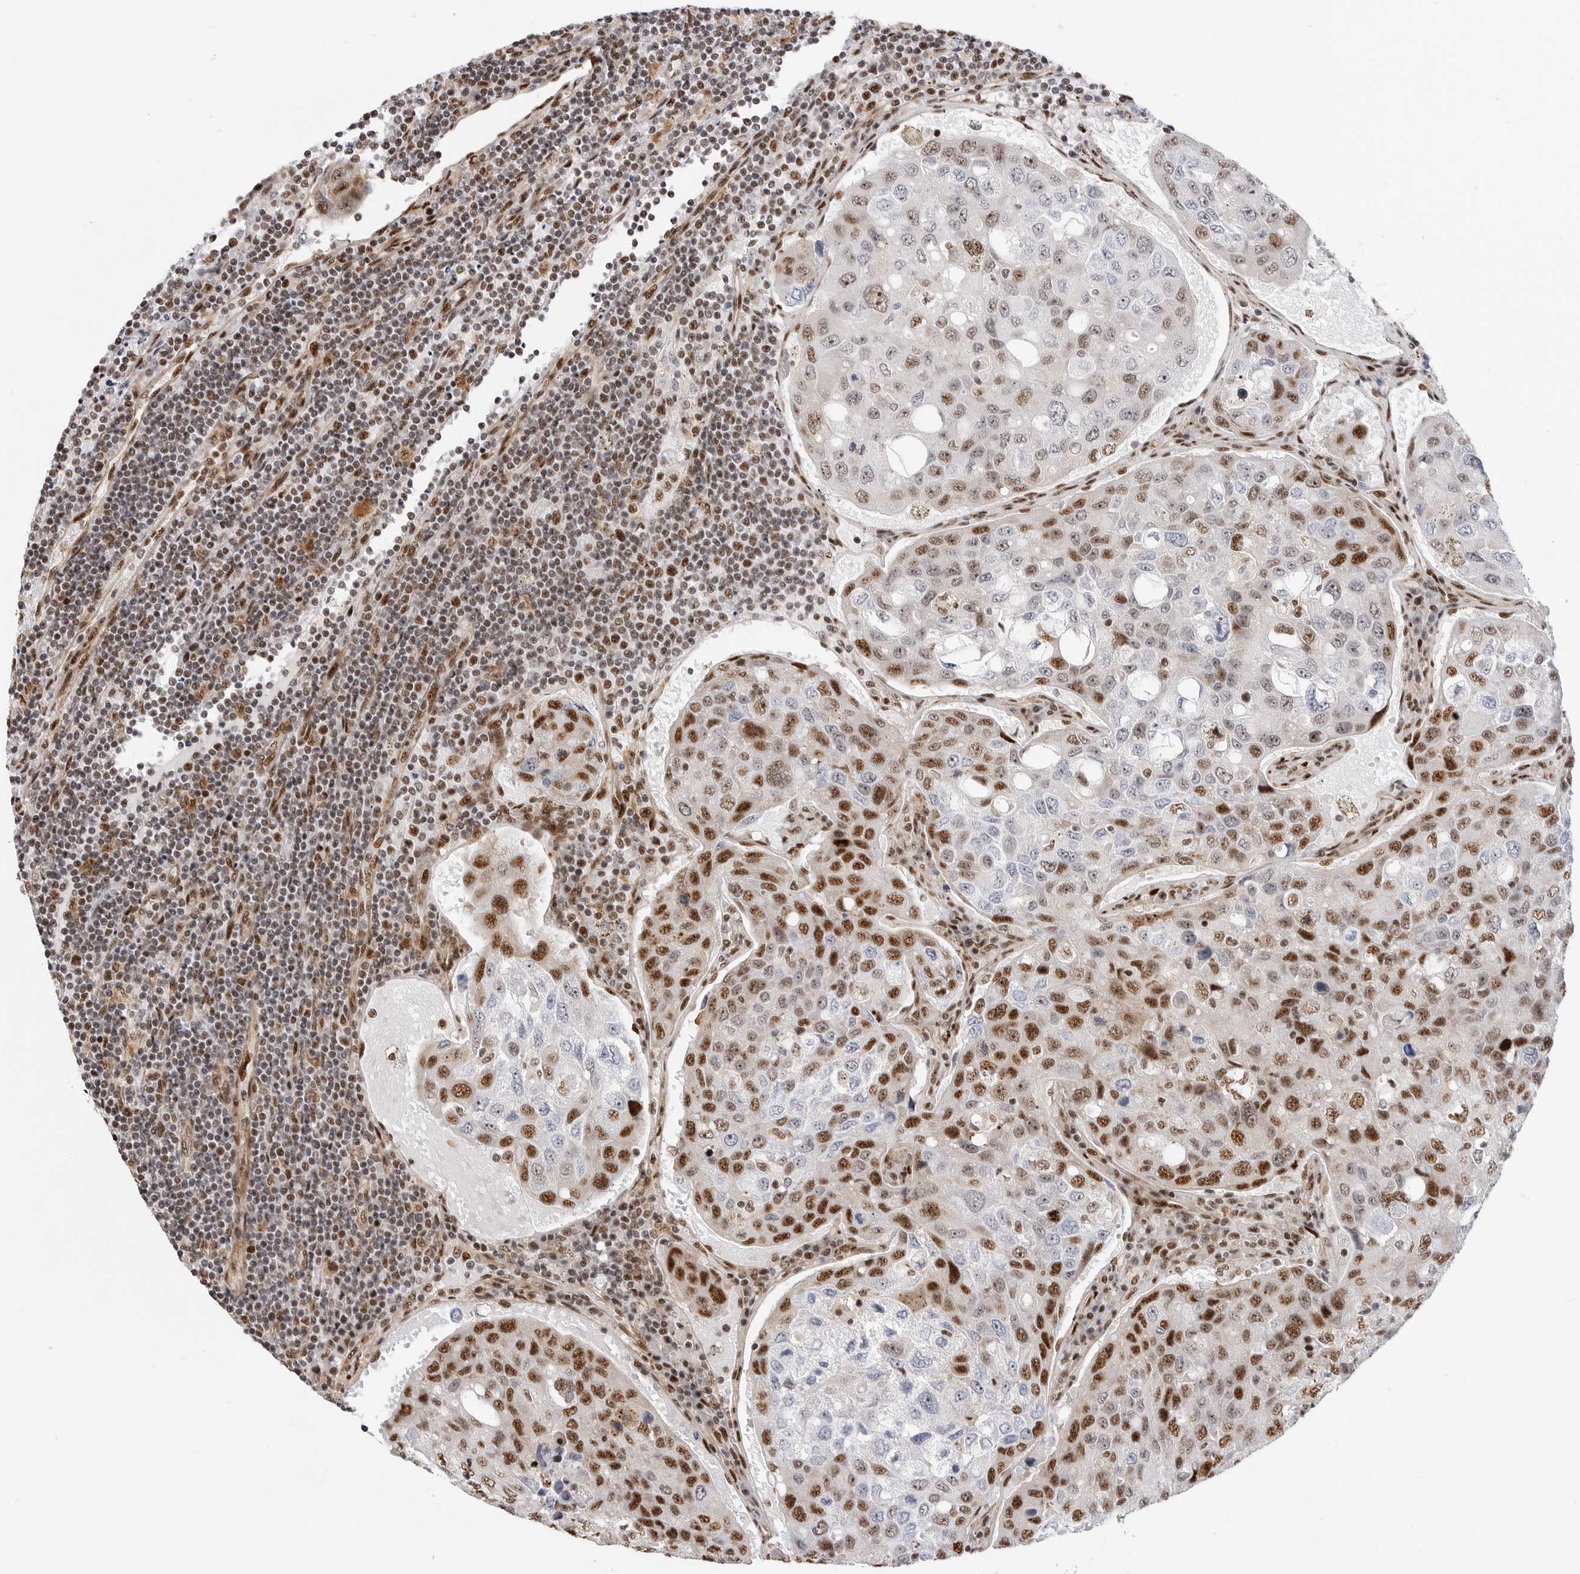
{"staining": {"intensity": "strong", "quantity": "25%-75%", "location": "nuclear"}, "tissue": "urothelial cancer", "cell_type": "Tumor cells", "image_type": "cancer", "snomed": [{"axis": "morphology", "description": "Urothelial carcinoma, High grade"}, {"axis": "topography", "description": "Lymph node"}, {"axis": "topography", "description": "Urinary bladder"}], "caption": "A brown stain shows strong nuclear staining of a protein in human urothelial cancer tumor cells.", "gene": "GPATCH2", "patient": {"sex": "male", "age": 51}}